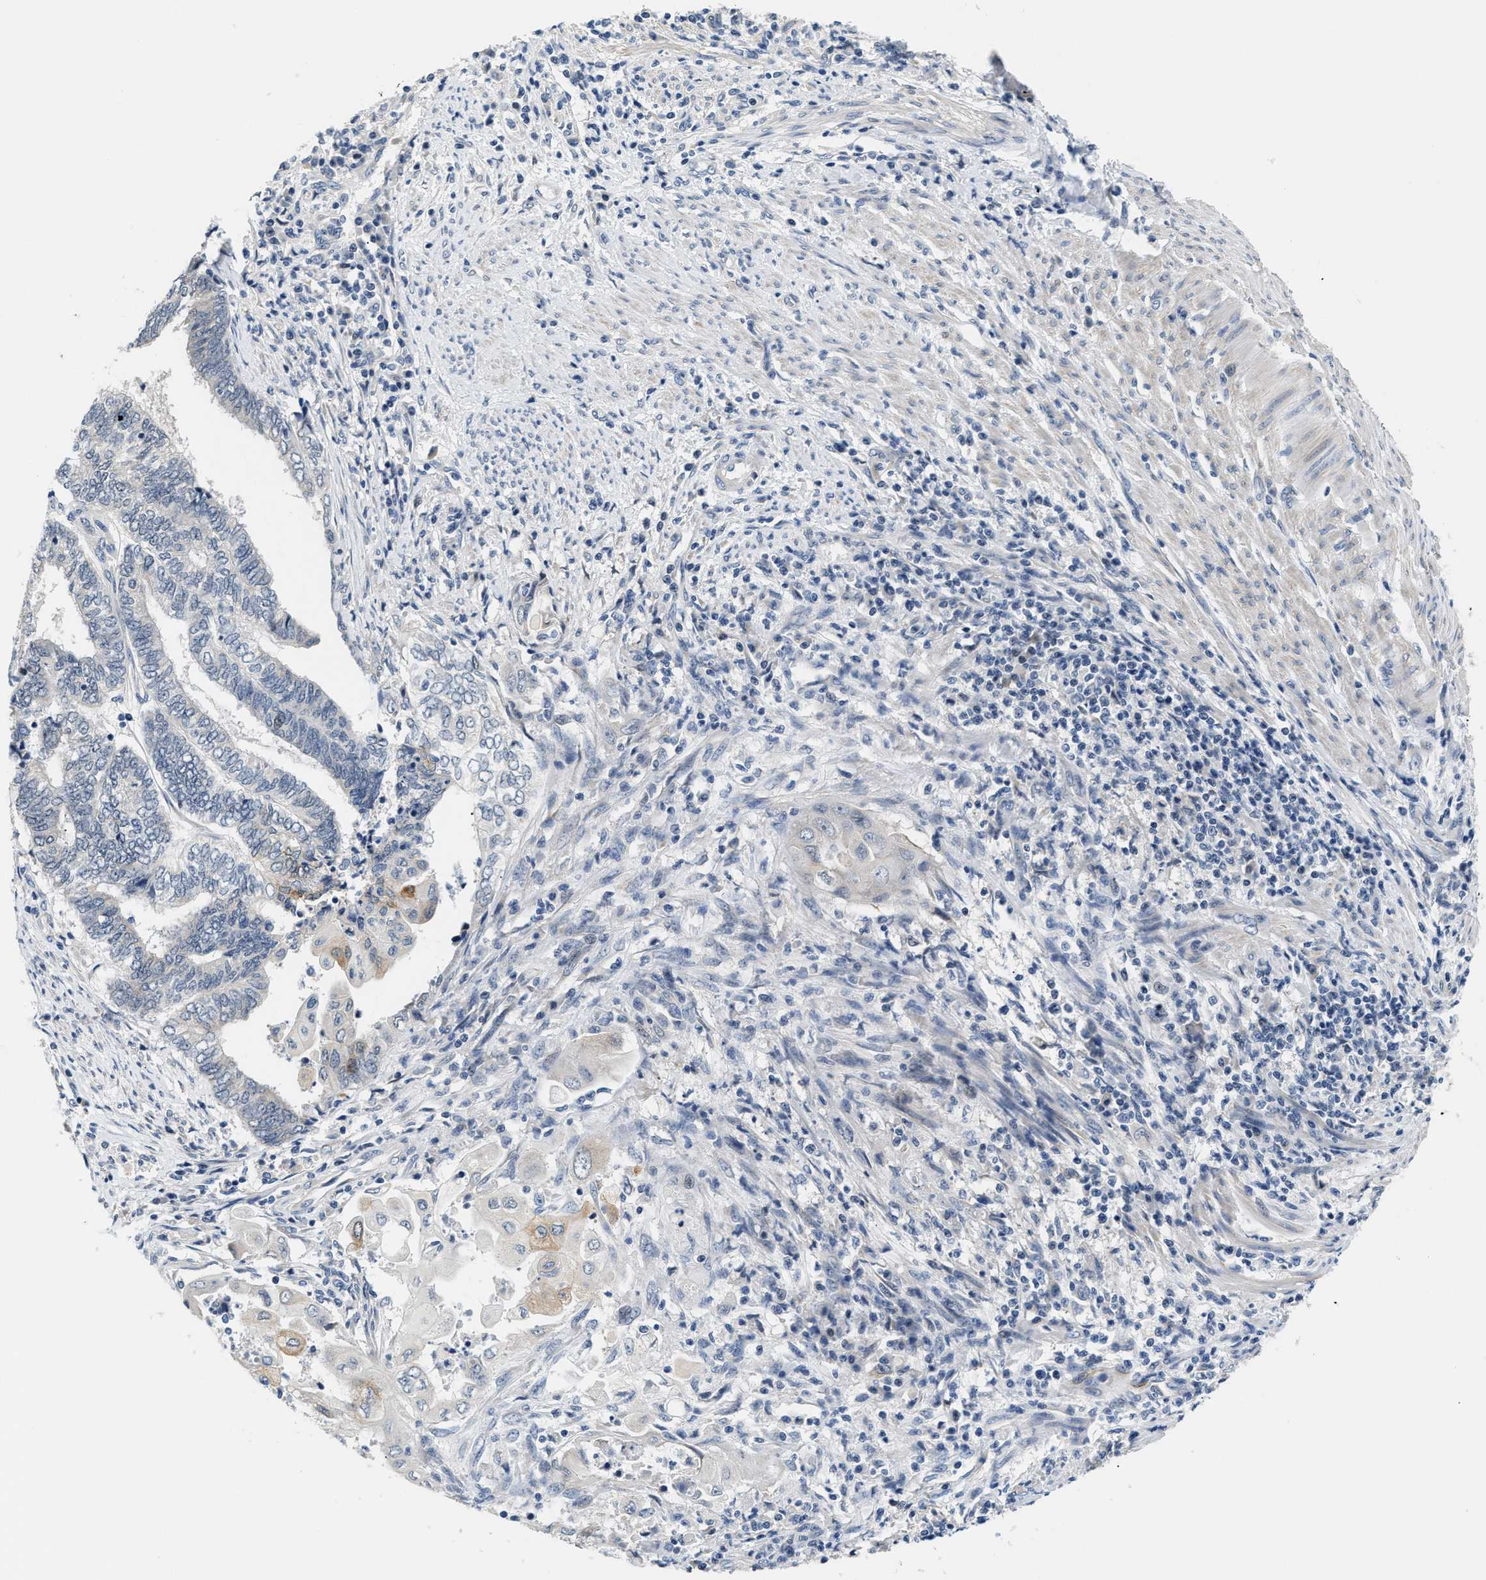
{"staining": {"intensity": "moderate", "quantity": "<25%", "location": "cytoplasmic/membranous"}, "tissue": "endometrial cancer", "cell_type": "Tumor cells", "image_type": "cancer", "snomed": [{"axis": "morphology", "description": "Adenocarcinoma, NOS"}, {"axis": "topography", "description": "Uterus"}, {"axis": "topography", "description": "Endometrium"}], "caption": "High-power microscopy captured an immunohistochemistry (IHC) histopathology image of endometrial cancer, revealing moderate cytoplasmic/membranous staining in about <25% of tumor cells.", "gene": "CLGN", "patient": {"sex": "female", "age": 70}}